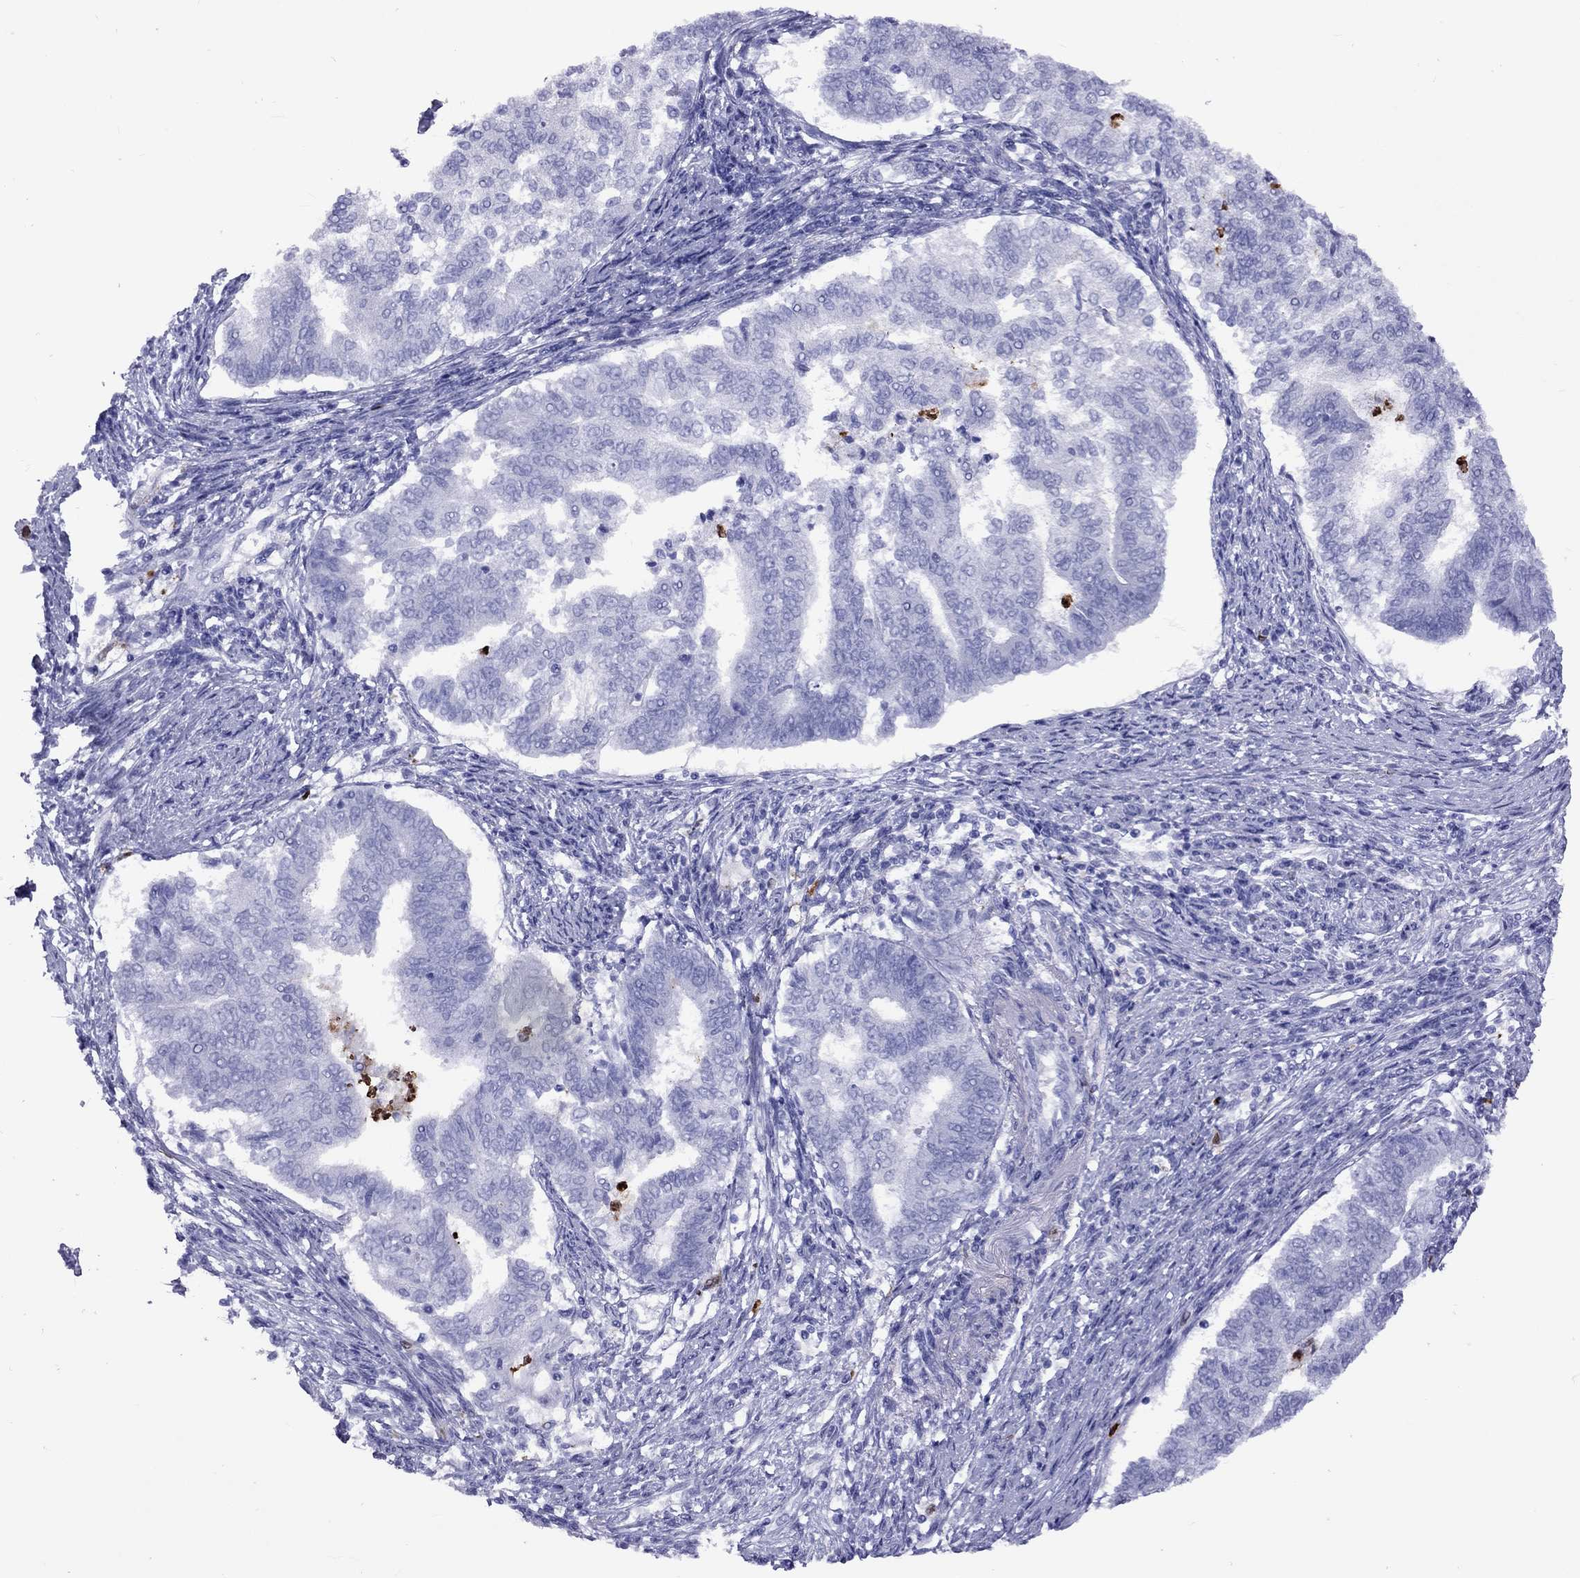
{"staining": {"intensity": "negative", "quantity": "none", "location": "none"}, "tissue": "endometrial cancer", "cell_type": "Tumor cells", "image_type": "cancer", "snomed": [{"axis": "morphology", "description": "Adenocarcinoma, NOS"}, {"axis": "topography", "description": "Endometrium"}], "caption": "An image of endometrial adenocarcinoma stained for a protein exhibits no brown staining in tumor cells.", "gene": "SLAMF1", "patient": {"sex": "female", "age": 65}}